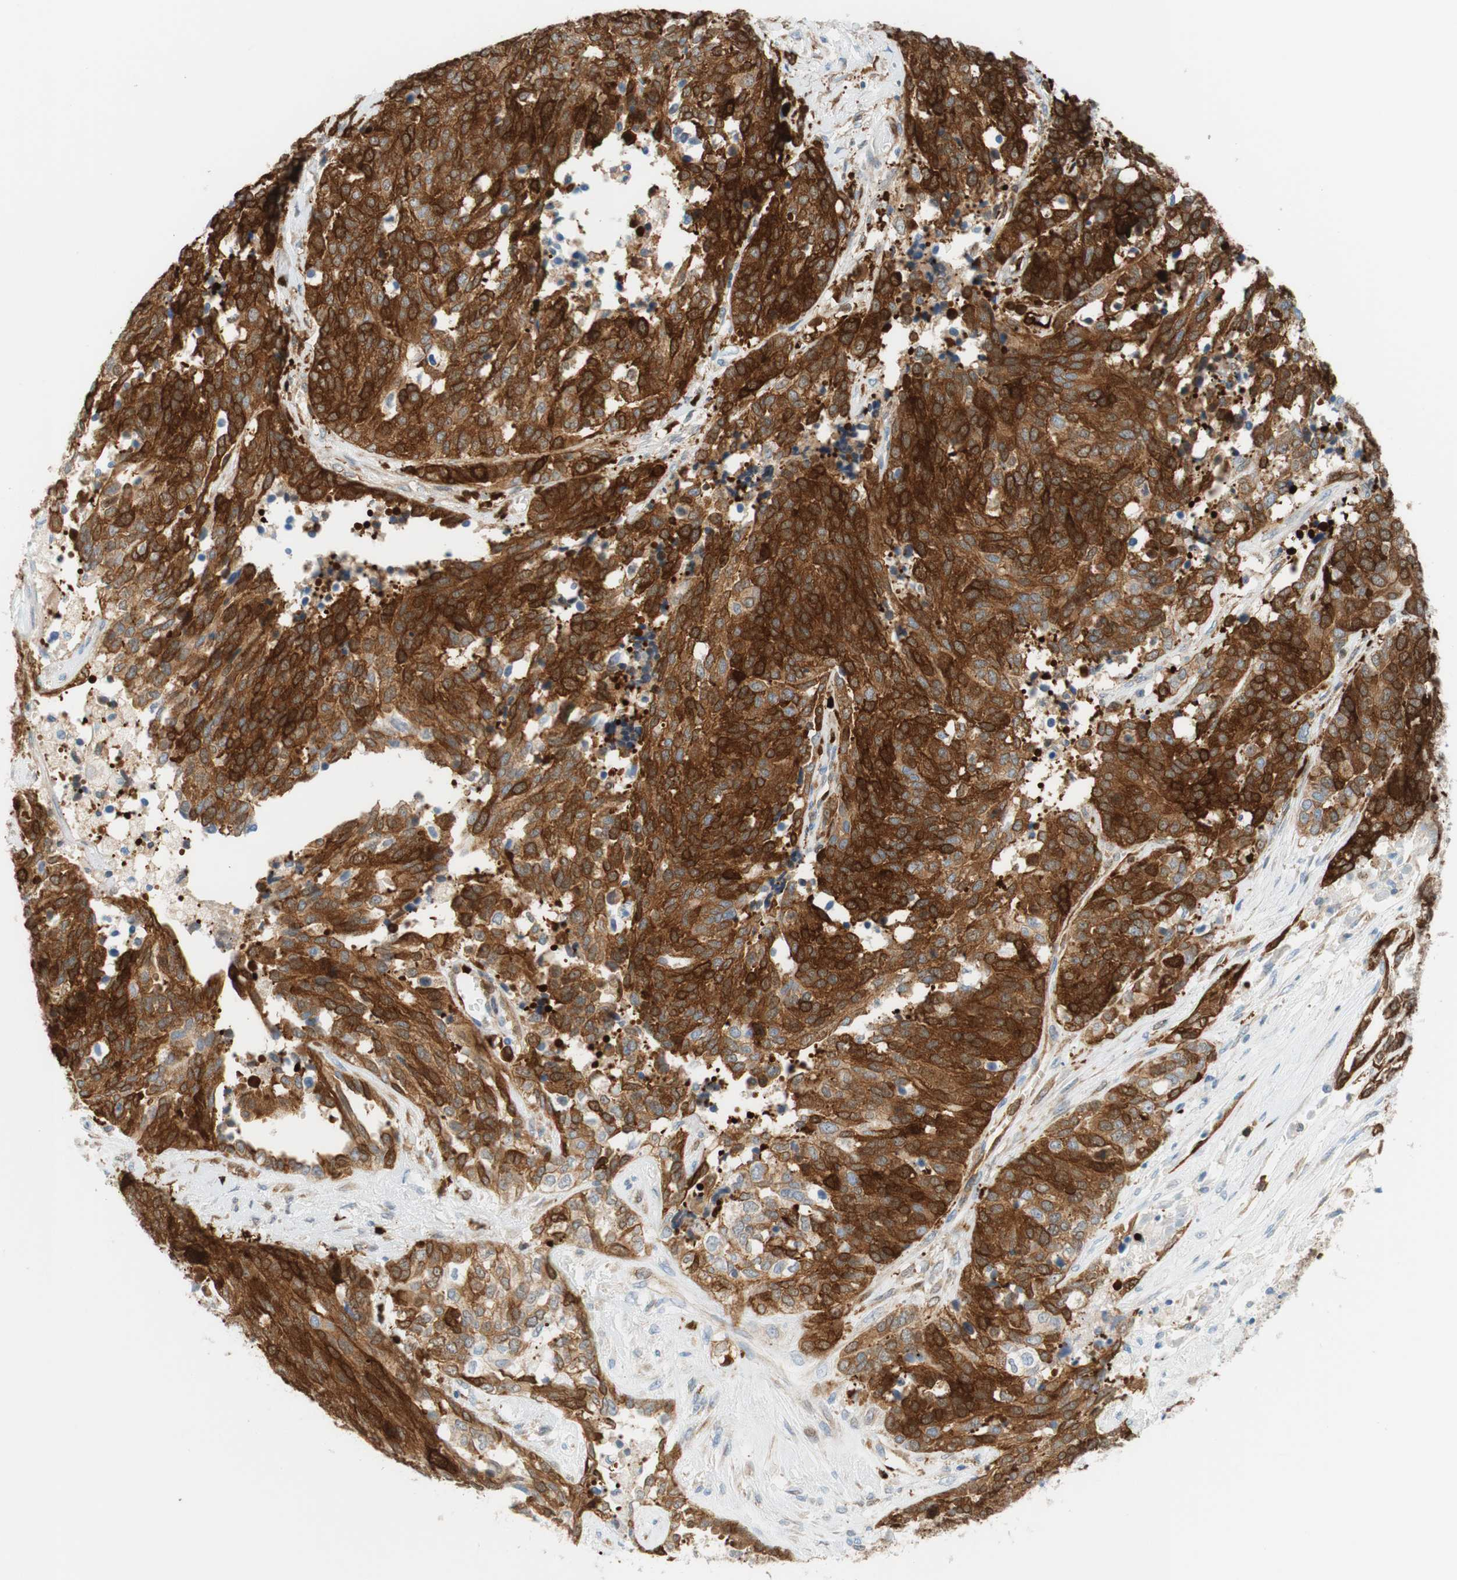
{"staining": {"intensity": "strong", "quantity": "25%-75%", "location": "cytoplasmic/membranous"}, "tissue": "ovarian cancer", "cell_type": "Tumor cells", "image_type": "cancer", "snomed": [{"axis": "morphology", "description": "Cystadenocarcinoma, serous, NOS"}, {"axis": "topography", "description": "Ovary"}], "caption": "Ovarian serous cystadenocarcinoma stained for a protein exhibits strong cytoplasmic/membranous positivity in tumor cells.", "gene": "STMN1", "patient": {"sex": "female", "age": 44}}